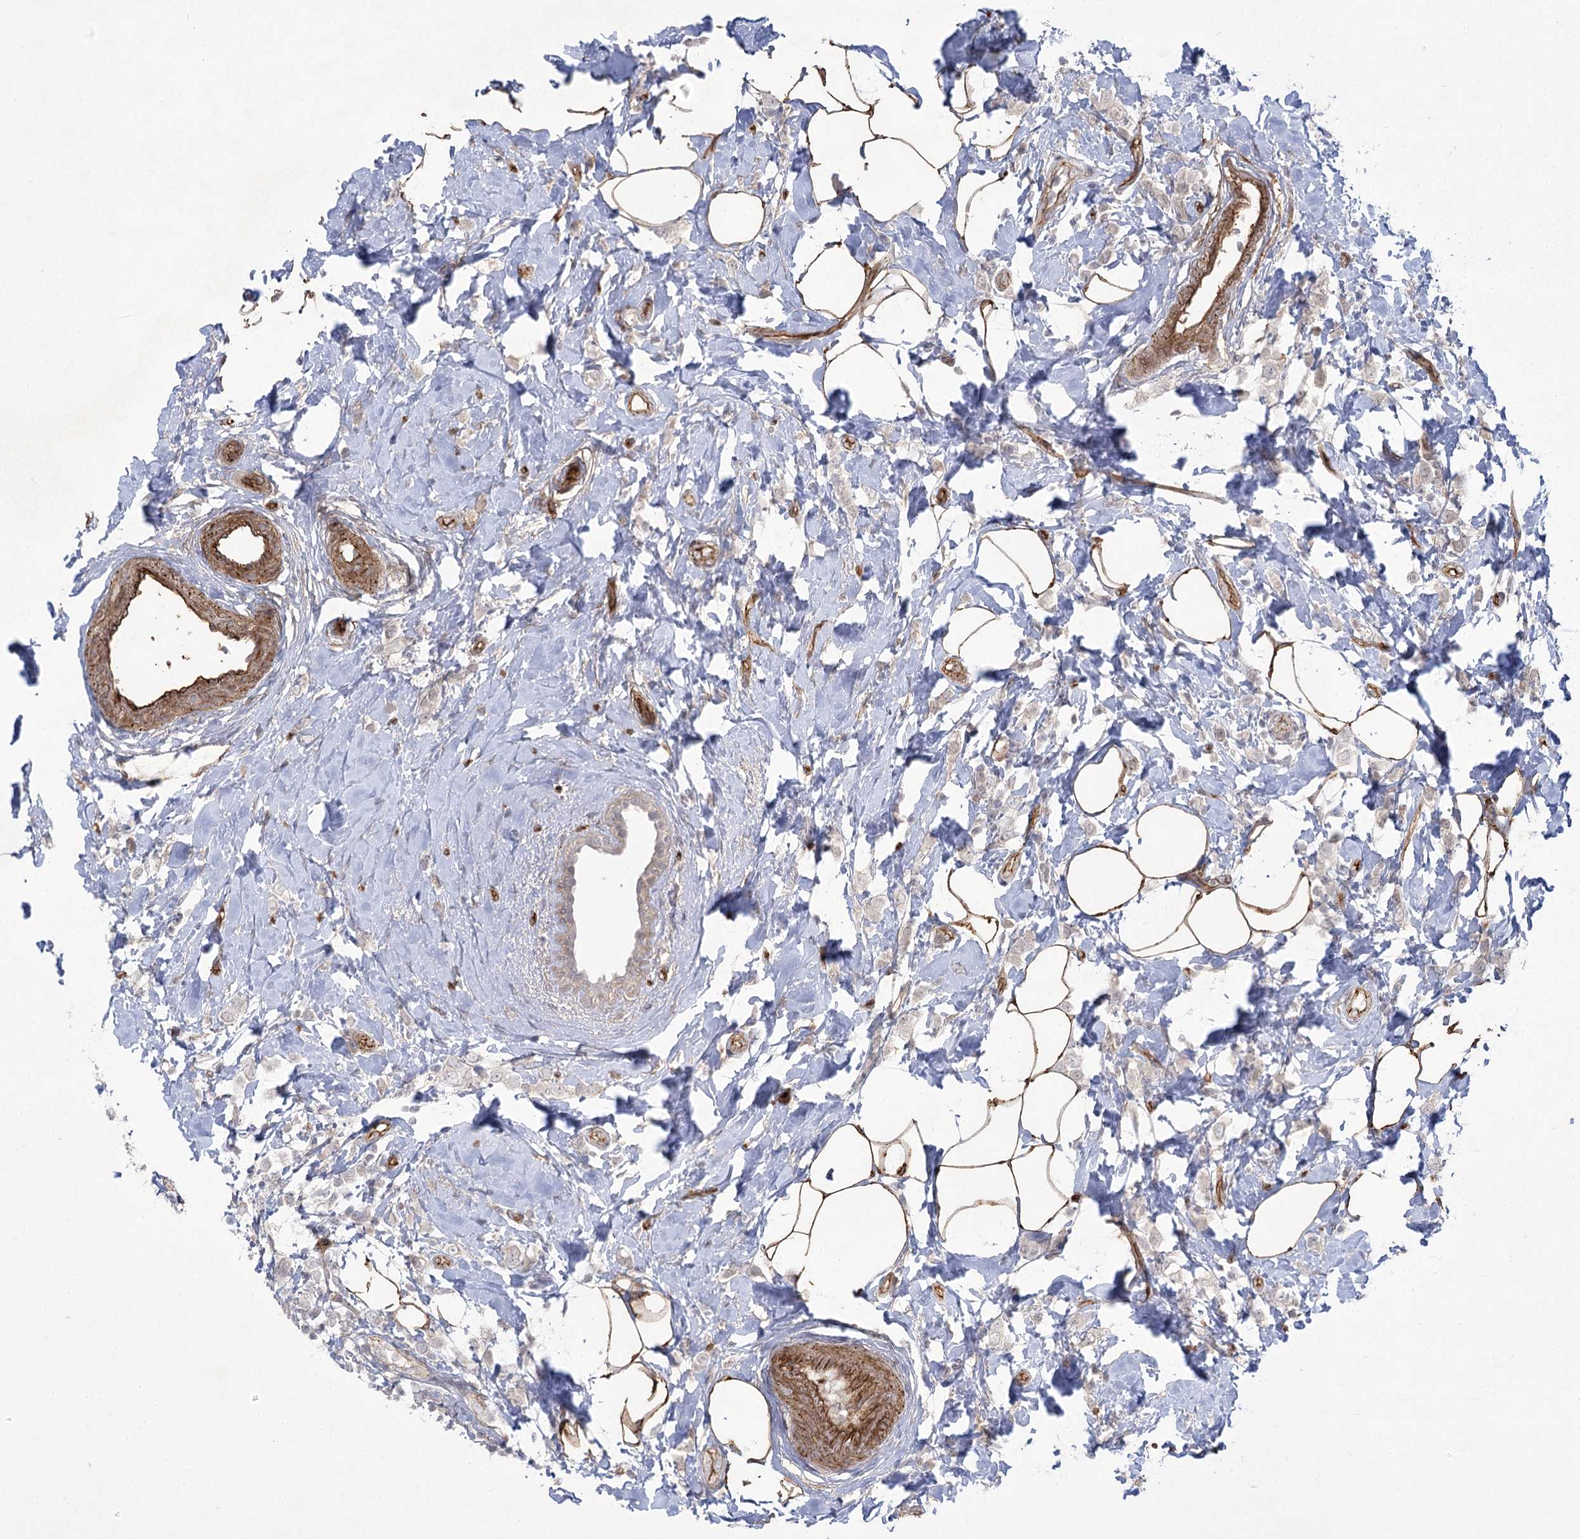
{"staining": {"intensity": "negative", "quantity": "none", "location": "none"}, "tissue": "breast cancer", "cell_type": "Tumor cells", "image_type": "cancer", "snomed": [{"axis": "morphology", "description": "Lobular carcinoma"}, {"axis": "topography", "description": "Breast"}], "caption": "Immunohistochemical staining of lobular carcinoma (breast) demonstrates no significant expression in tumor cells. (DAB immunohistochemistry (IHC), high magnification).", "gene": "AMTN", "patient": {"sex": "female", "age": 47}}